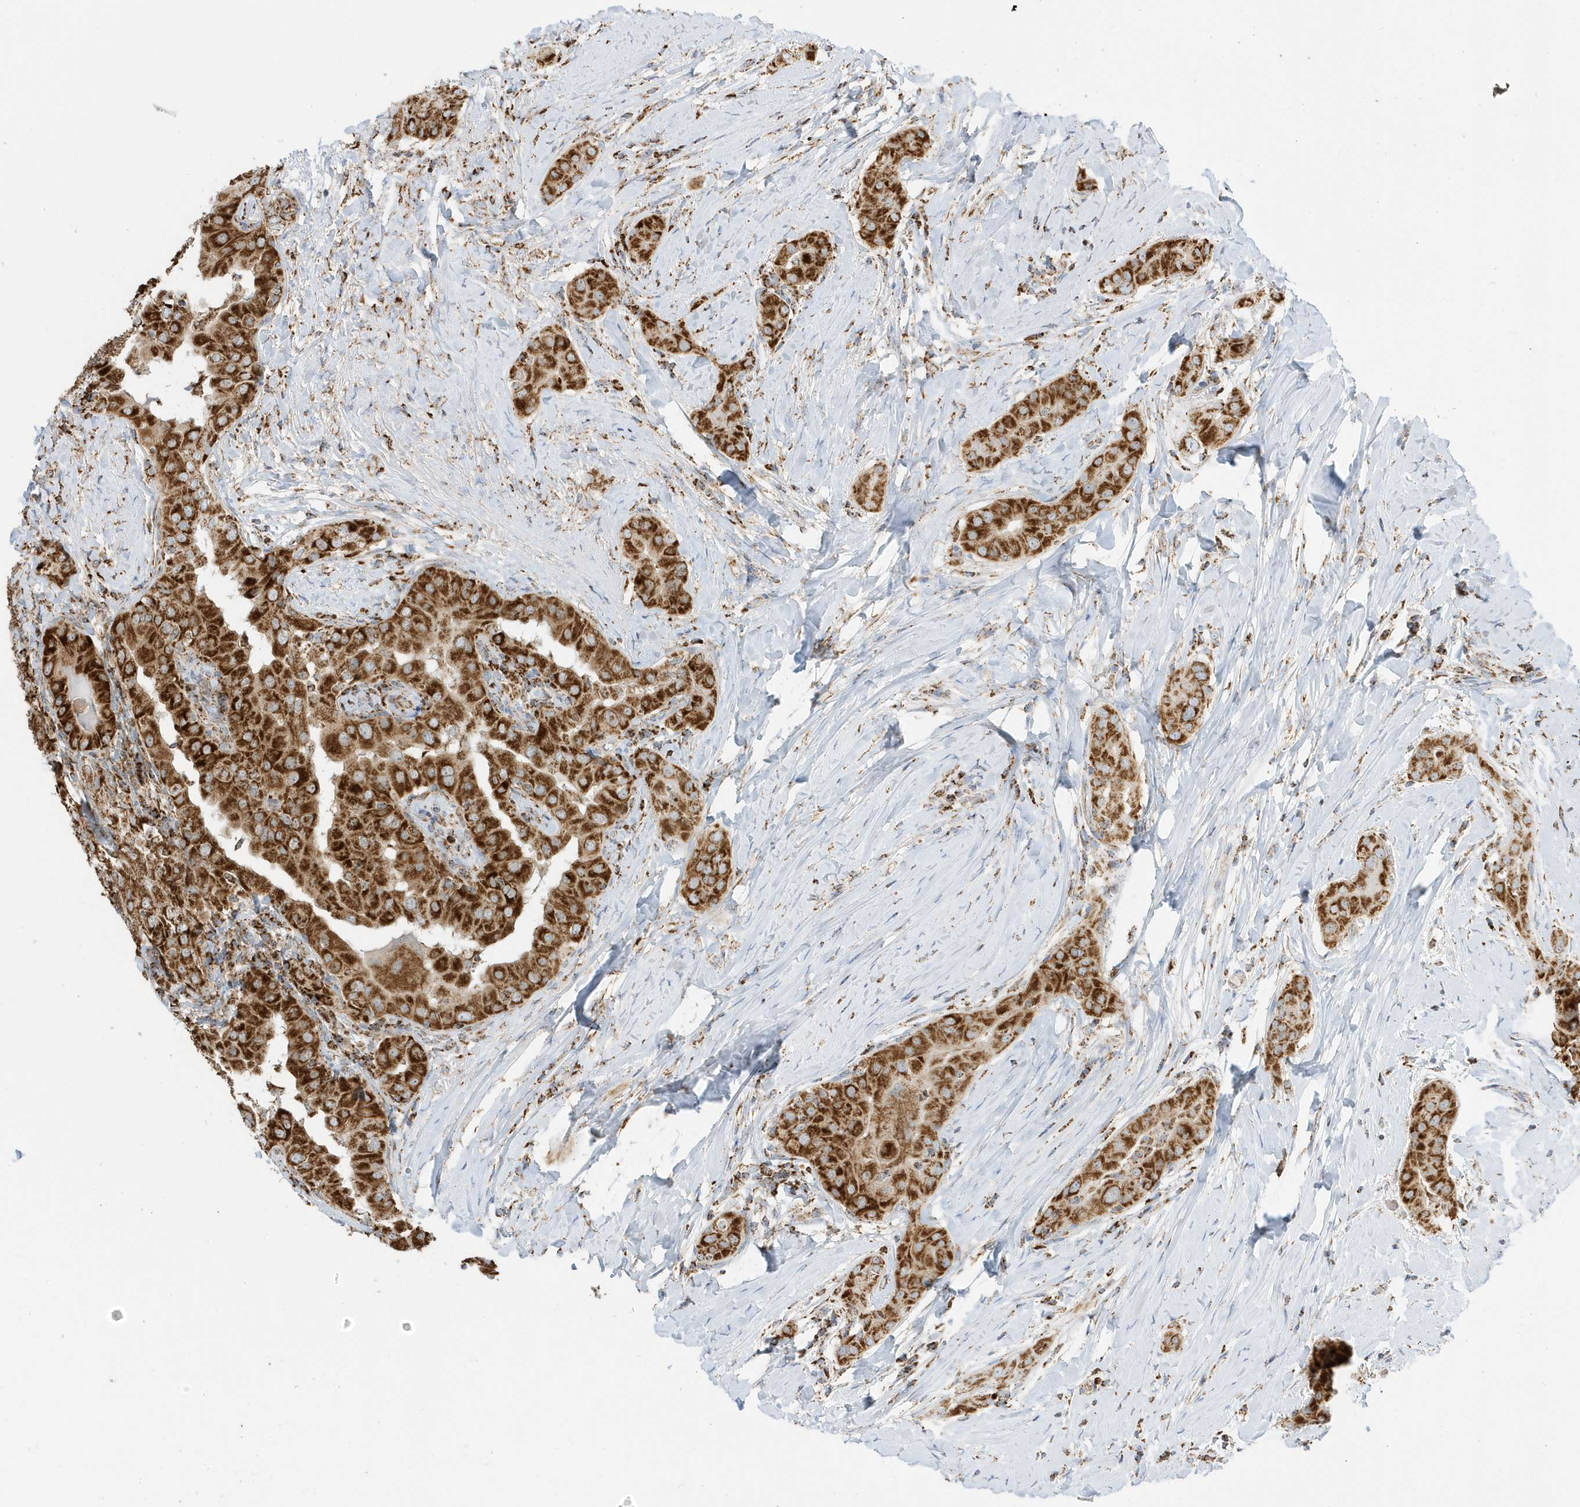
{"staining": {"intensity": "strong", "quantity": ">75%", "location": "cytoplasmic/membranous"}, "tissue": "thyroid cancer", "cell_type": "Tumor cells", "image_type": "cancer", "snomed": [{"axis": "morphology", "description": "Papillary adenocarcinoma, NOS"}, {"axis": "topography", "description": "Thyroid gland"}], "caption": "A brown stain highlights strong cytoplasmic/membranous staining of a protein in thyroid papillary adenocarcinoma tumor cells.", "gene": "ATP5ME", "patient": {"sex": "male", "age": 33}}